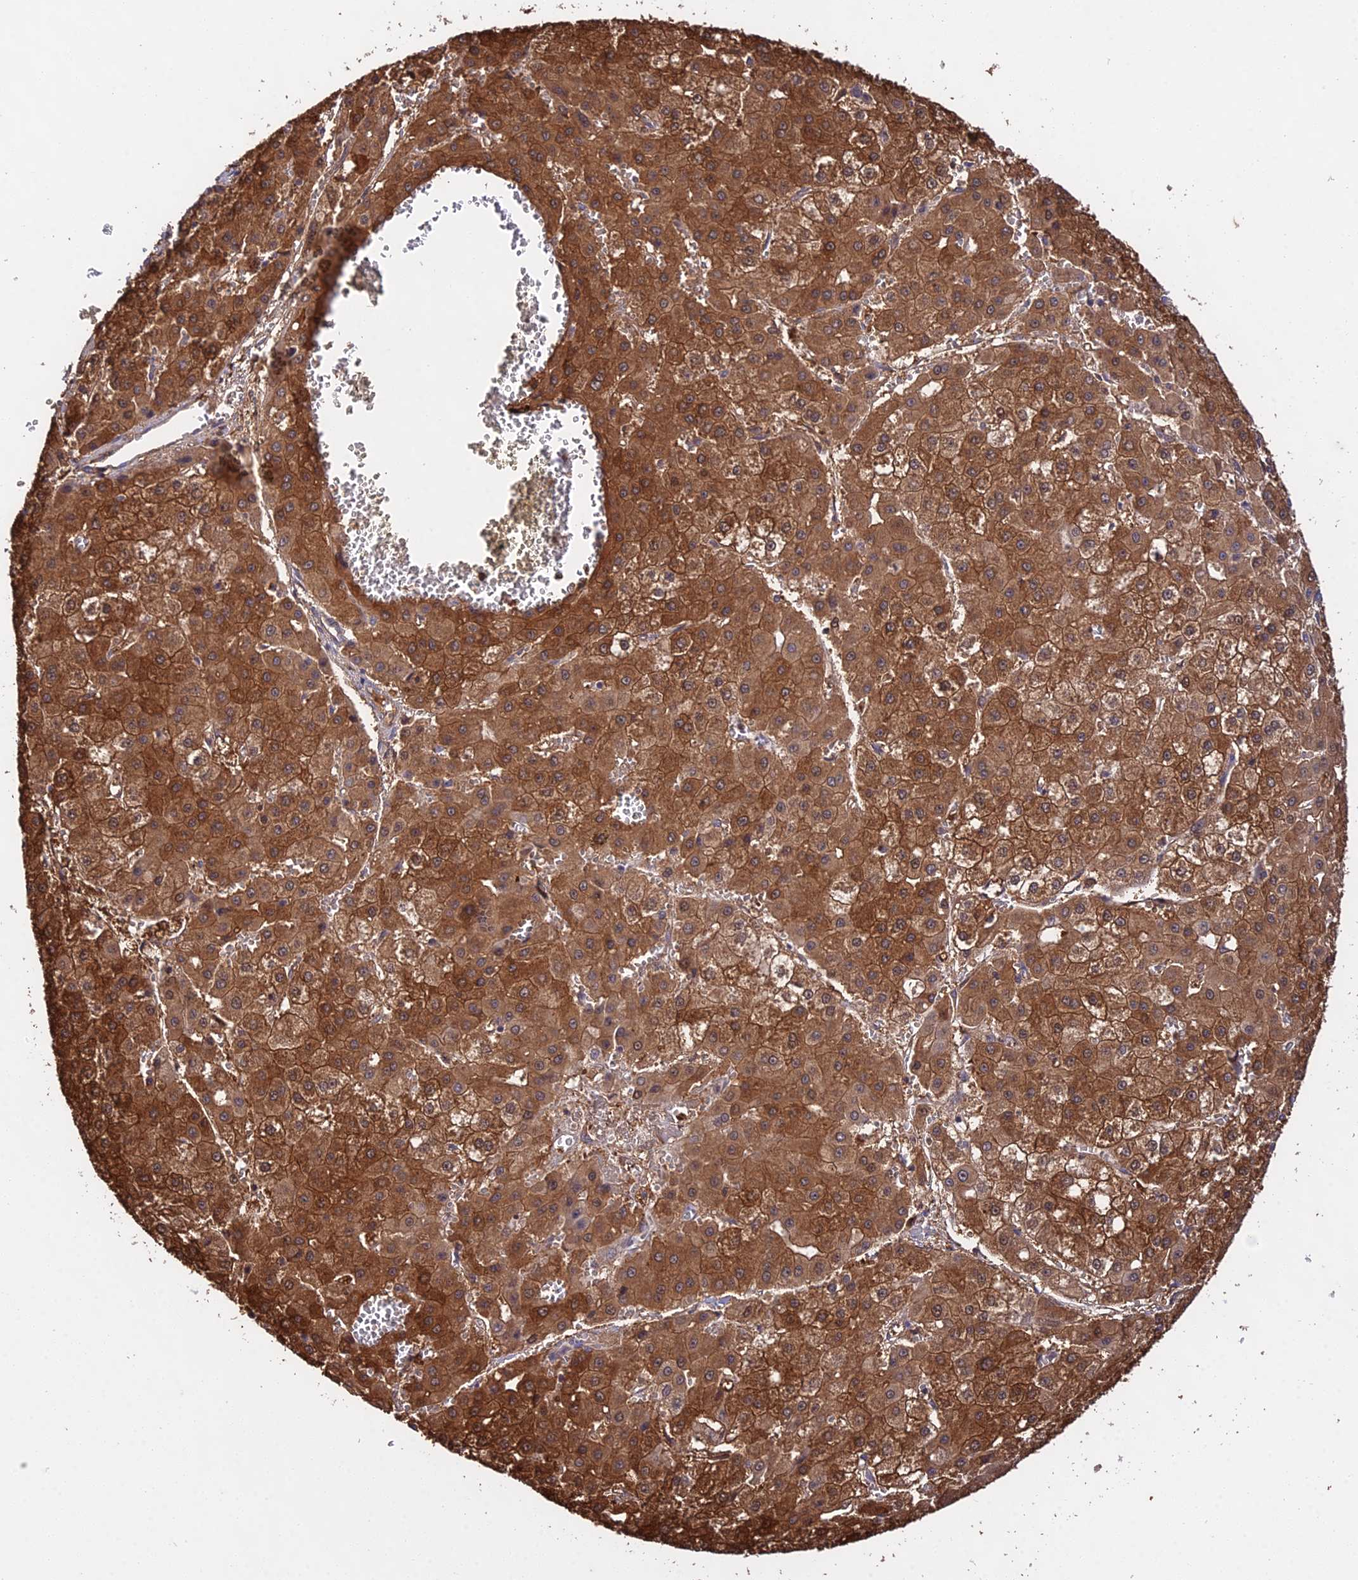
{"staining": {"intensity": "strong", "quantity": ">75%", "location": "cytoplasmic/membranous"}, "tissue": "liver cancer", "cell_type": "Tumor cells", "image_type": "cancer", "snomed": [{"axis": "morphology", "description": "Carcinoma, Hepatocellular, NOS"}, {"axis": "topography", "description": "Liver"}], "caption": "This photomicrograph displays liver cancer stained with IHC to label a protein in brown. The cytoplasmic/membranous of tumor cells show strong positivity for the protein. Nuclei are counter-stained blue.", "gene": "FBP1", "patient": {"sex": "male", "age": 47}}